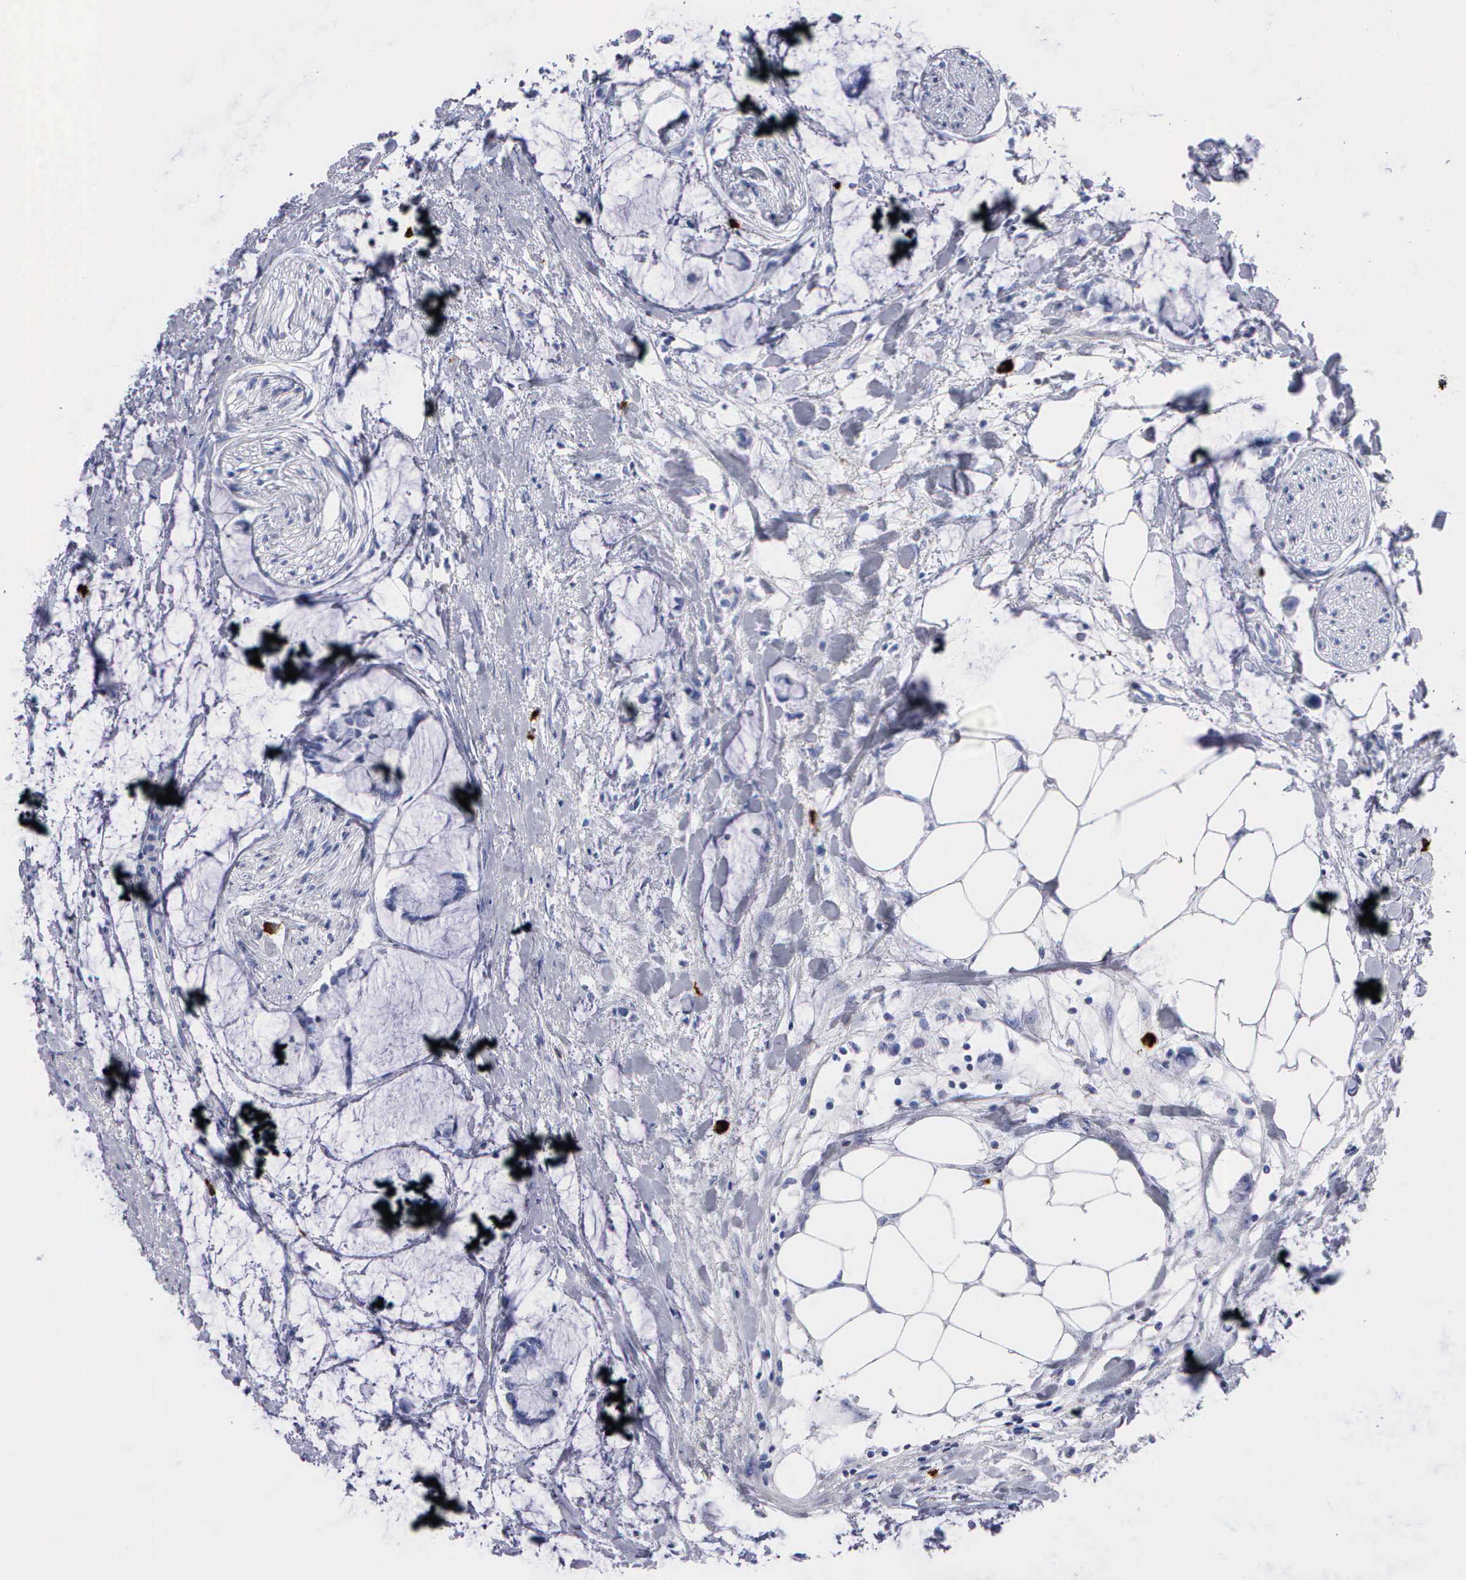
{"staining": {"intensity": "negative", "quantity": "none", "location": "none"}, "tissue": "colorectal cancer", "cell_type": "Tumor cells", "image_type": "cancer", "snomed": [{"axis": "morphology", "description": "Normal tissue, NOS"}, {"axis": "morphology", "description": "Adenocarcinoma, NOS"}, {"axis": "topography", "description": "Colon"}, {"axis": "topography", "description": "Peripheral nerve tissue"}], "caption": "The IHC photomicrograph has no significant staining in tumor cells of colorectal adenocarcinoma tissue.", "gene": "CTSG", "patient": {"sex": "male", "age": 14}}